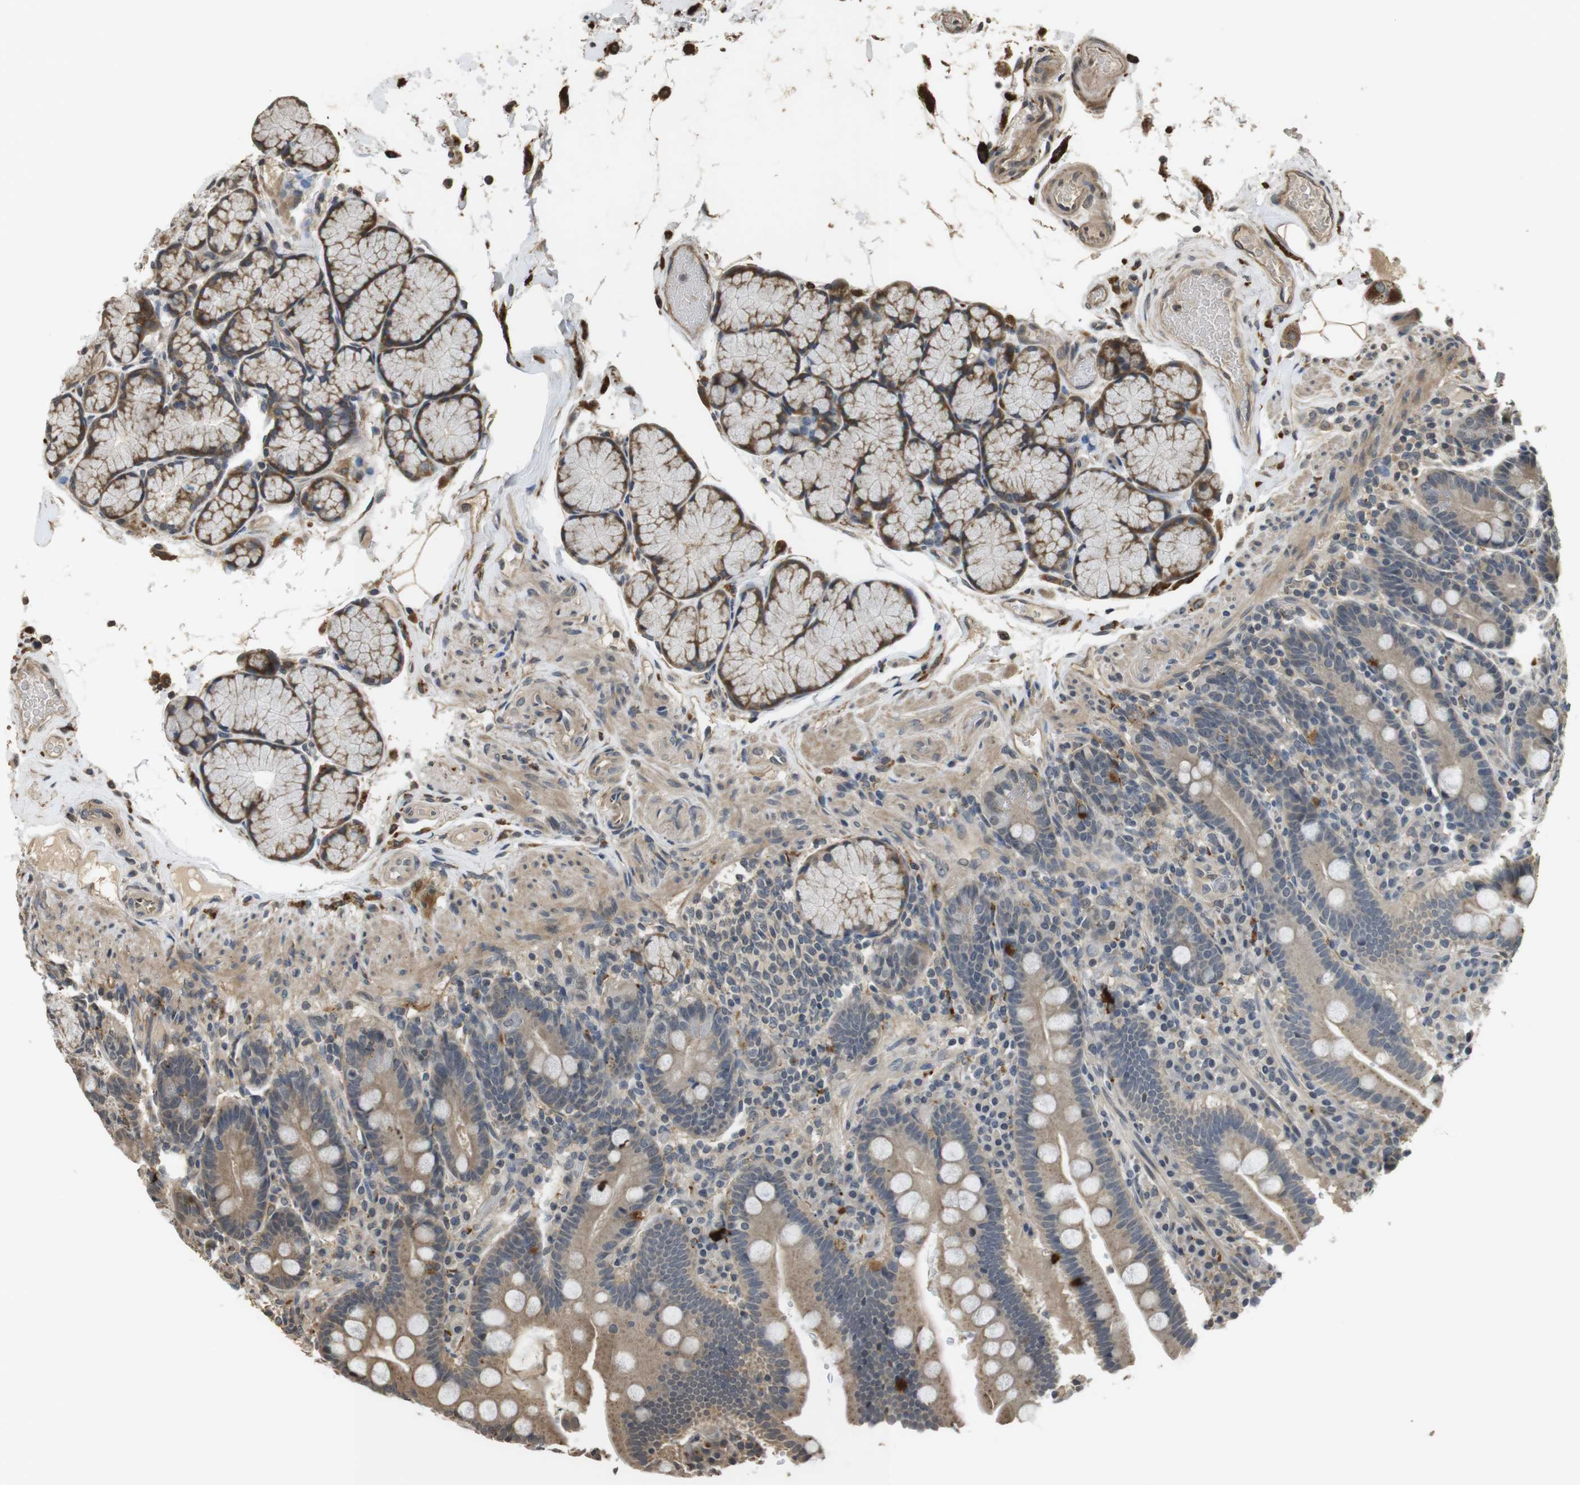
{"staining": {"intensity": "moderate", "quantity": ">75%", "location": "cytoplasmic/membranous"}, "tissue": "duodenum", "cell_type": "Glandular cells", "image_type": "normal", "snomed": [{"axis": "morphology", "description": "Normal tissue, NOS"}, {"axis": "topography", "description": "Small intestine, NOS"}], "caption": "Moderate cytoplasmic/membranous positivity for a protein is identified in about >75% of glandular cells of unremarkable duodenum using immunohistochemistry (IHC).", "gene": "FZD10", "patient": {"sex": "female", "age": 71}}